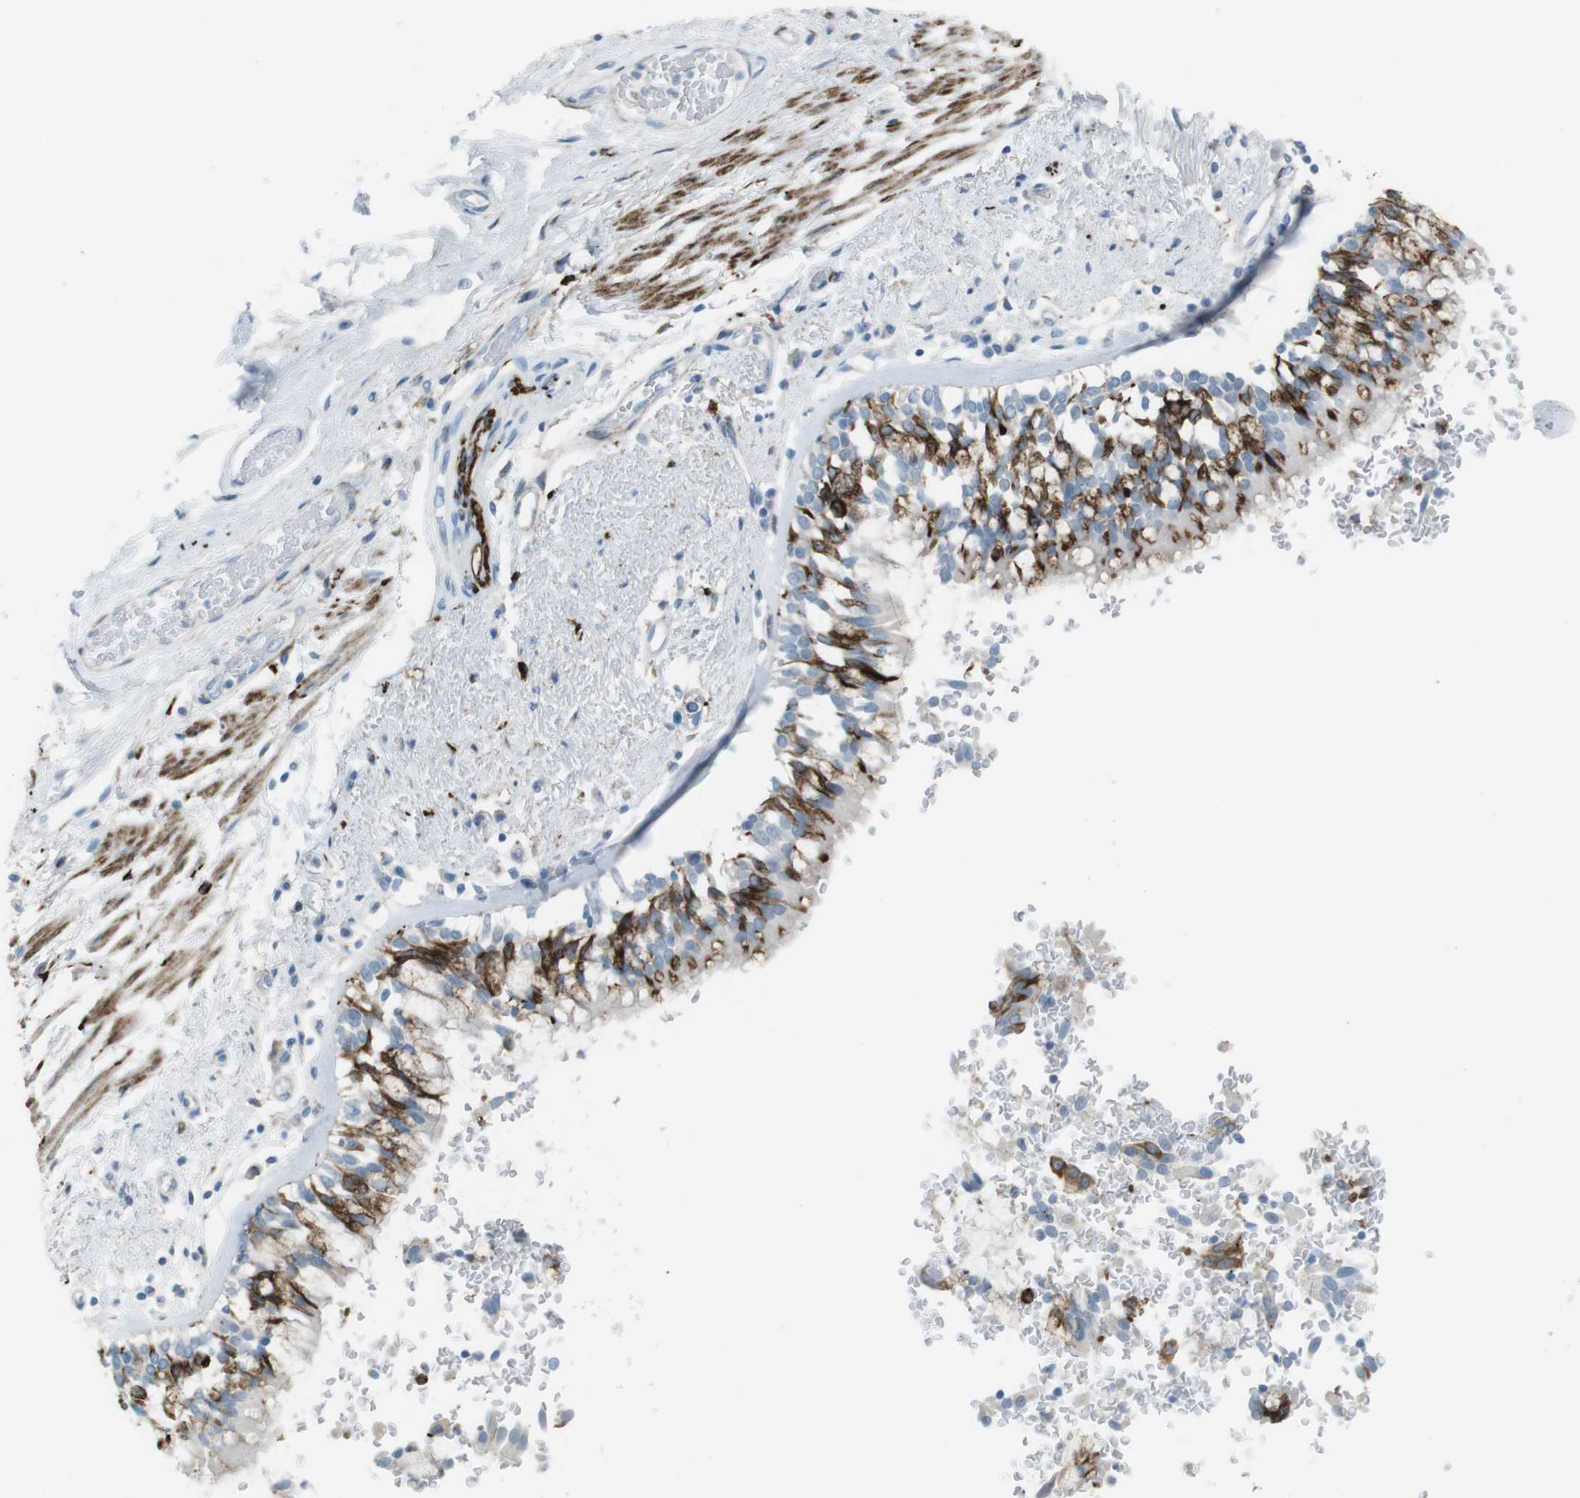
{"staining": {"intensity": "strong", "quantity": "25%-75%", "location": "cytoplasmic/membranous"}, "tissue": "bronchus", "cell_type": "Respiratory epithelial cells", "image_type": "normal", "snomed": [{"axis": "morphology", "description": "Normal tissue, NOS"}, {"axis": "morphology", "description": "Adenocarcinoma, NOS"}, {"axis": "topography", "description": "Bronchus"}, {"axis": "topography", "description": "Lung"}], "caption": "The image displays a brown stain indicating the presence of a protein in the cytoplasmic/membranous of respiratory epithelial cells in bronchus. (IHC, brightfield microscopy, high magnification).", "gene": "TUBB2A", "patient": {"sex": "male", "age": 71}}